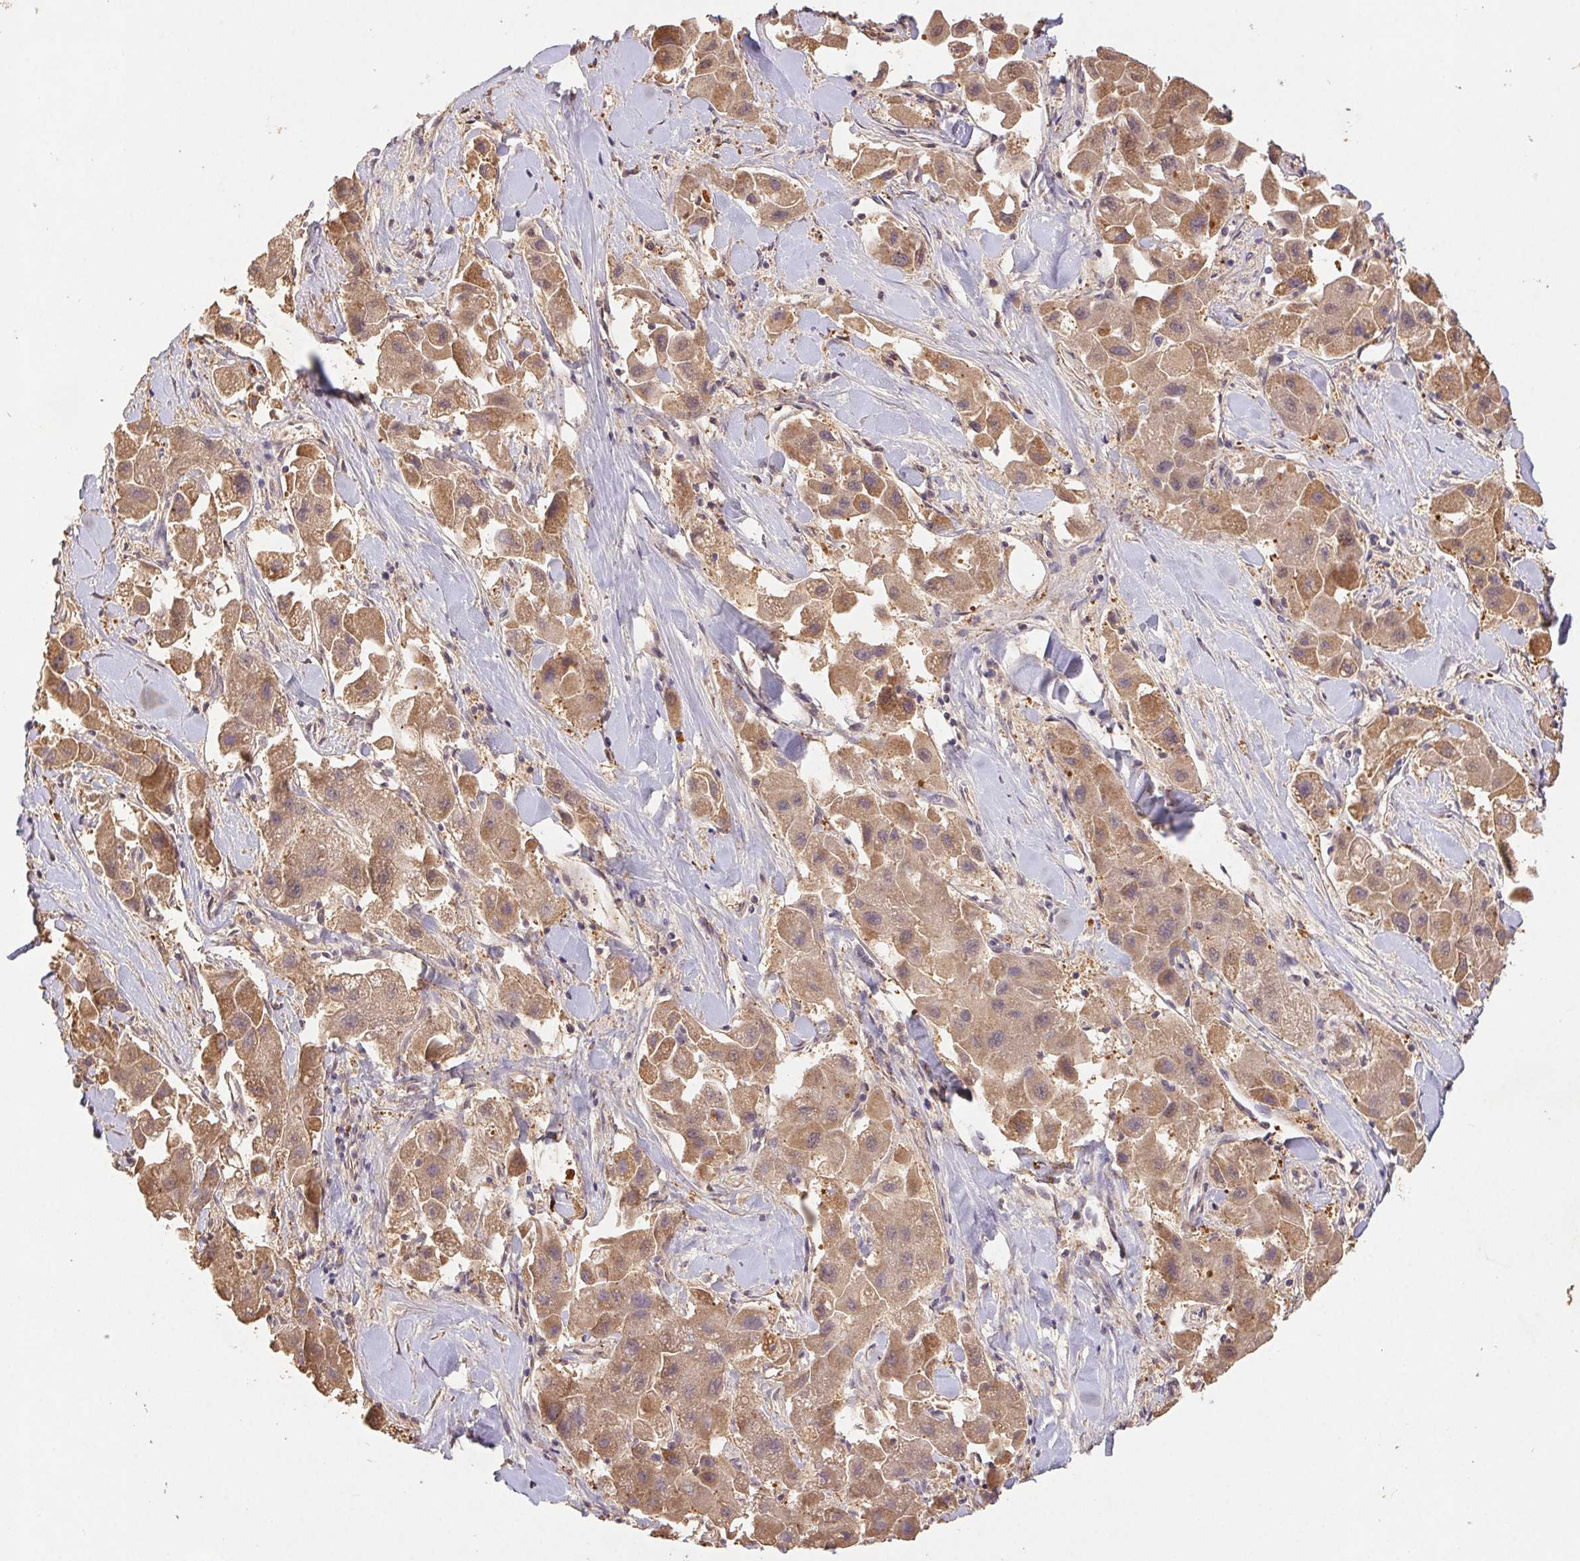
{"staining": {"intensity": "moderate", "quantity": ">75%", "location": "cytoplasmic/membranous"}, "tissue": "liver cancer", "cell_type": "Tumor cells", "image_type": "cancer", "snomed": [{"axis": "morphology", "description": "Carcinoma, Hepatocellular, NOS"}, {"axis": "topography", "description": "Liver"}], "caption": "Hepatocellular carcinoma (liver) stained with DAB (3,3'-diaminobenzidine) IHC reveals medium levels of moderate cytoplasmic/membranous positivity in approximately >75% of tumor cells.", "gene": "RAB11A", "patient": {"sex": "male", "age": 24}}